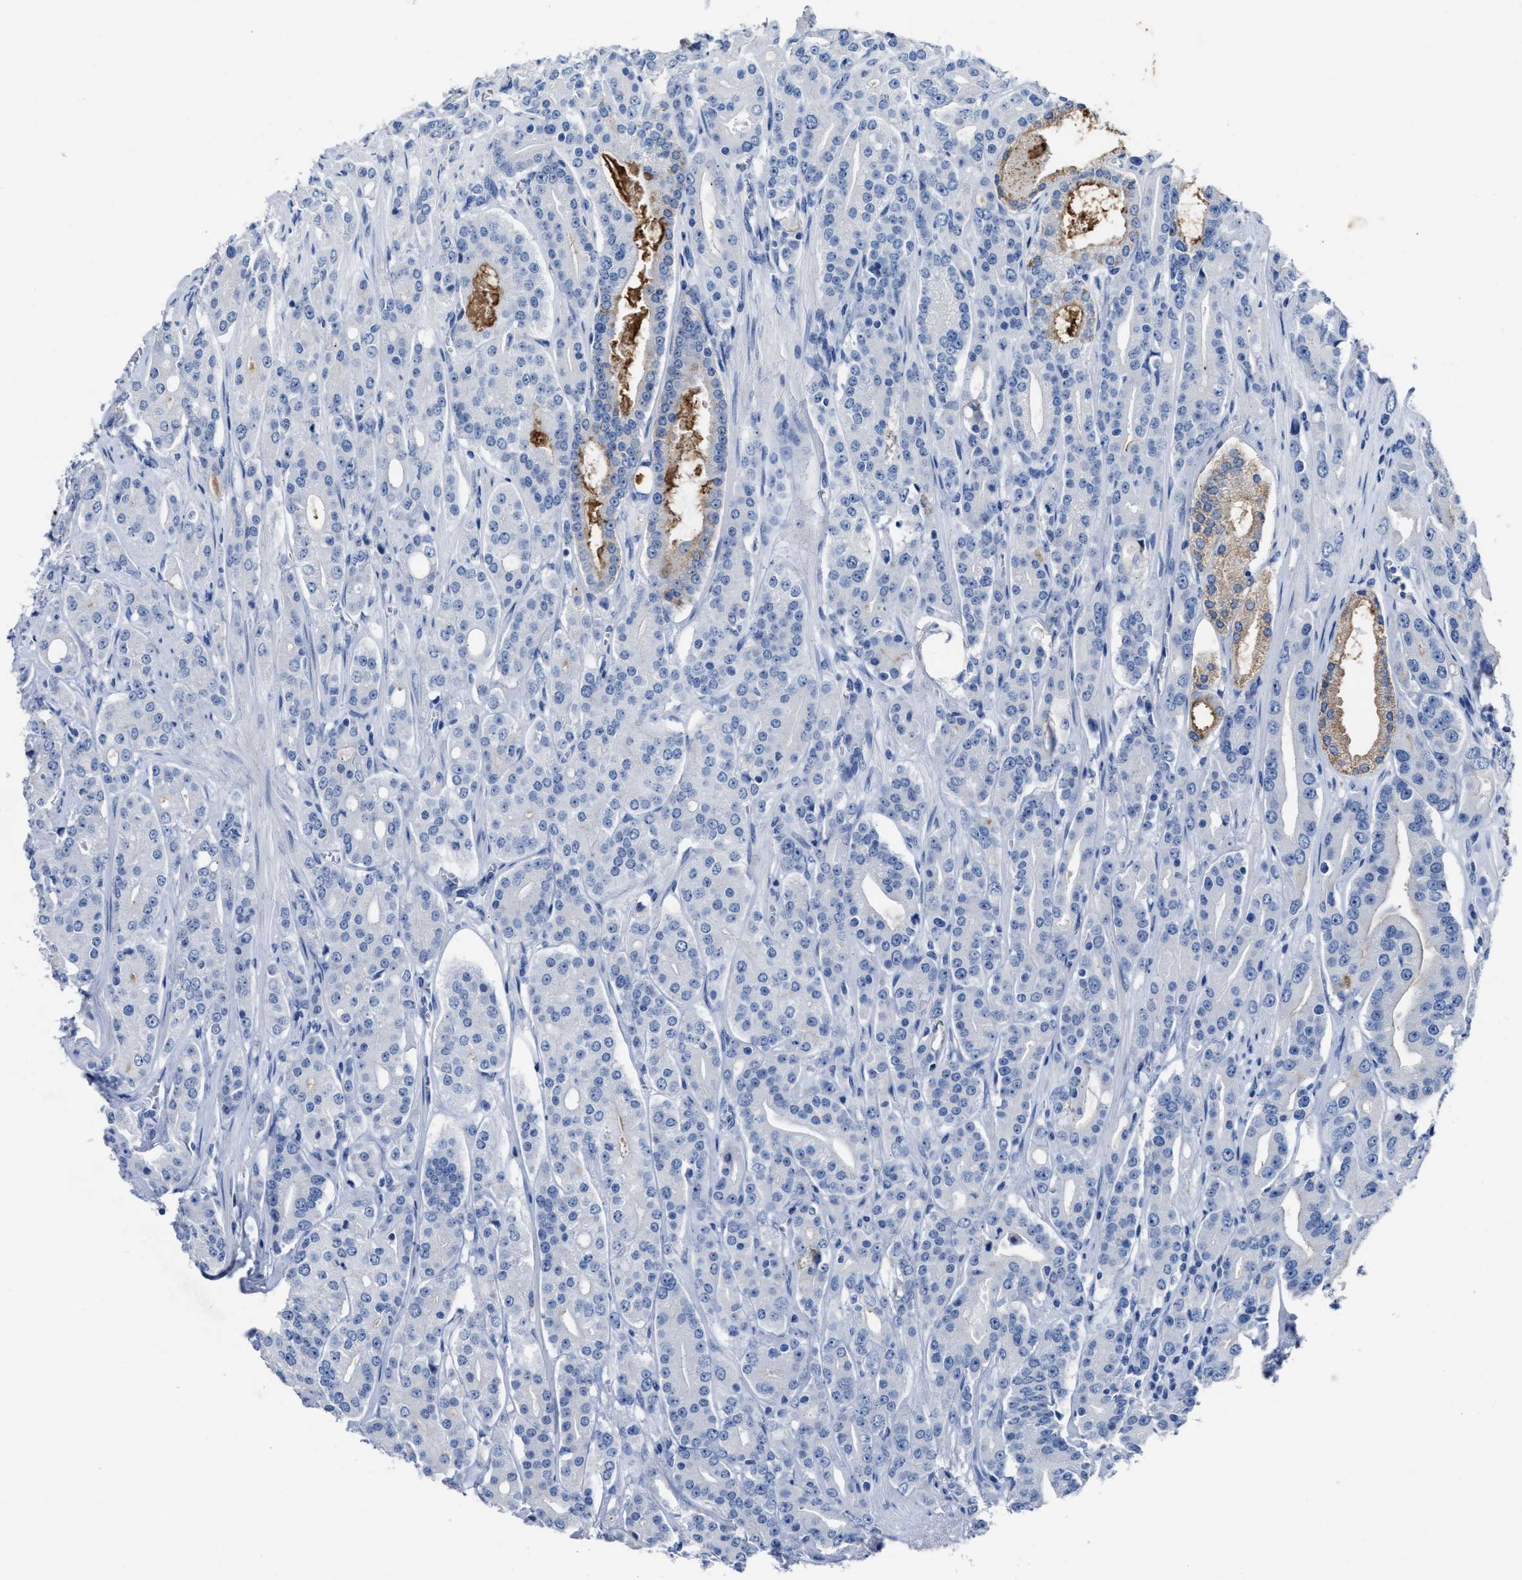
{"staining": {"intensity": "negative", "quantity": "none", "location": "none"}, "tissue": "prostate cancer", "cell_type": "Tumor cells", "image_type": "cancer", "snomed": [{"axis": "morphology", "description": "Adenocarcinoma, High grade"}, {"axis": "topography", "description": "Prostate"}], "caption": "Human prostate cancer (adenocarcinoma (high-grade)) stained for a protein using immunohistochemistry exhibits no positivity in tumor cells.", "gene": "CEACAM5", "patient": {"sex": "male", "age": 71}}